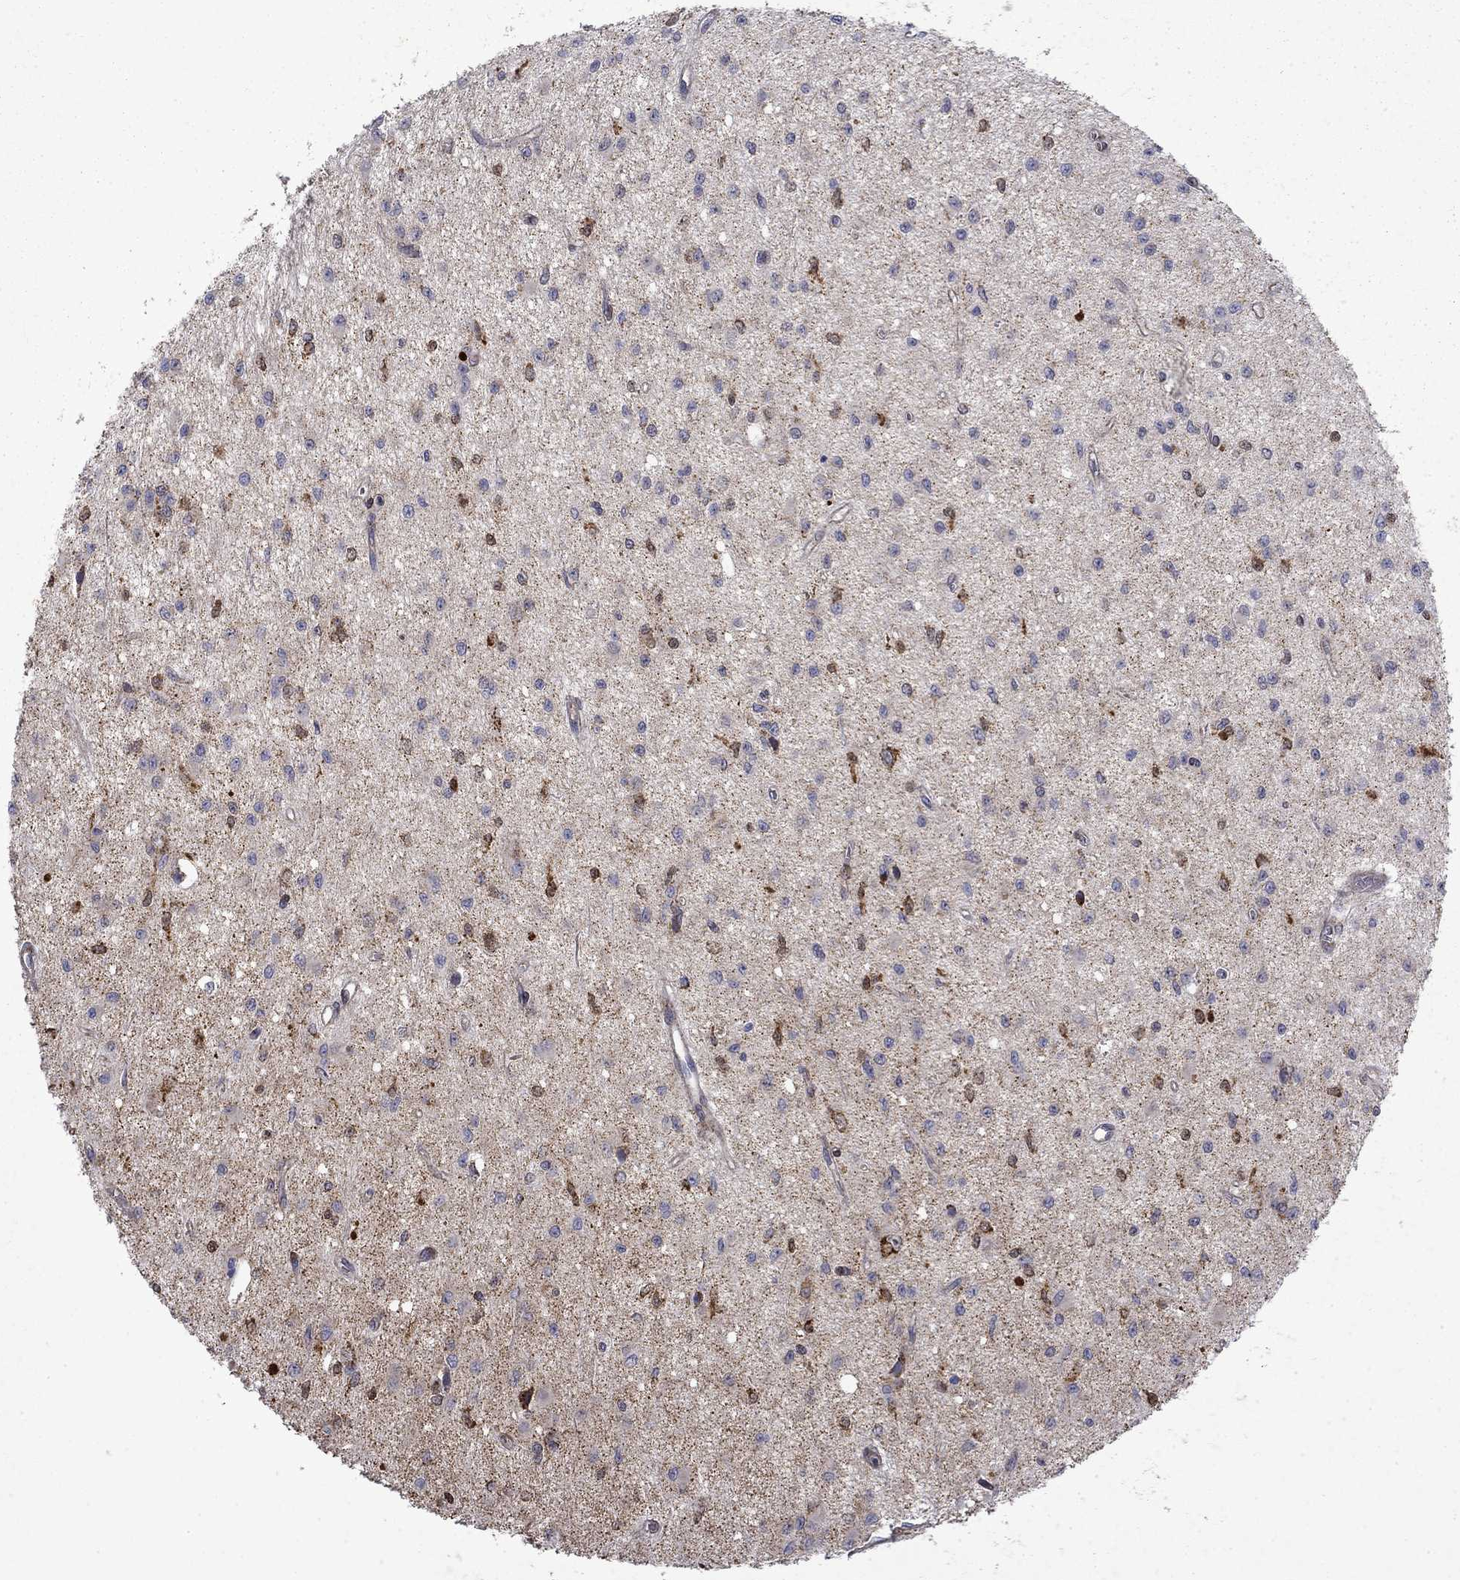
{"staining": {"intensity": "strong", "quantity": "<25%", "location": "cytoplasmic/membranous"}, "tissue": "glioma", "cell_type": "Tumor cells", "image_type": "cancer", "snomed": [{"axis": "morphology", "description": "Glioma, malignant, Low grade"}, {"axis": "topography", "description": "Brain"}], "caption": "IHC image of malignant glioma (low-grade) stained for a protein (brown), which exhibits medium levels of strong cytoplasmic/membranous staining in approximately <25% of tumor cells.", "gene": "PCBP3", "patient": {"sex": "female", "age": 45}}